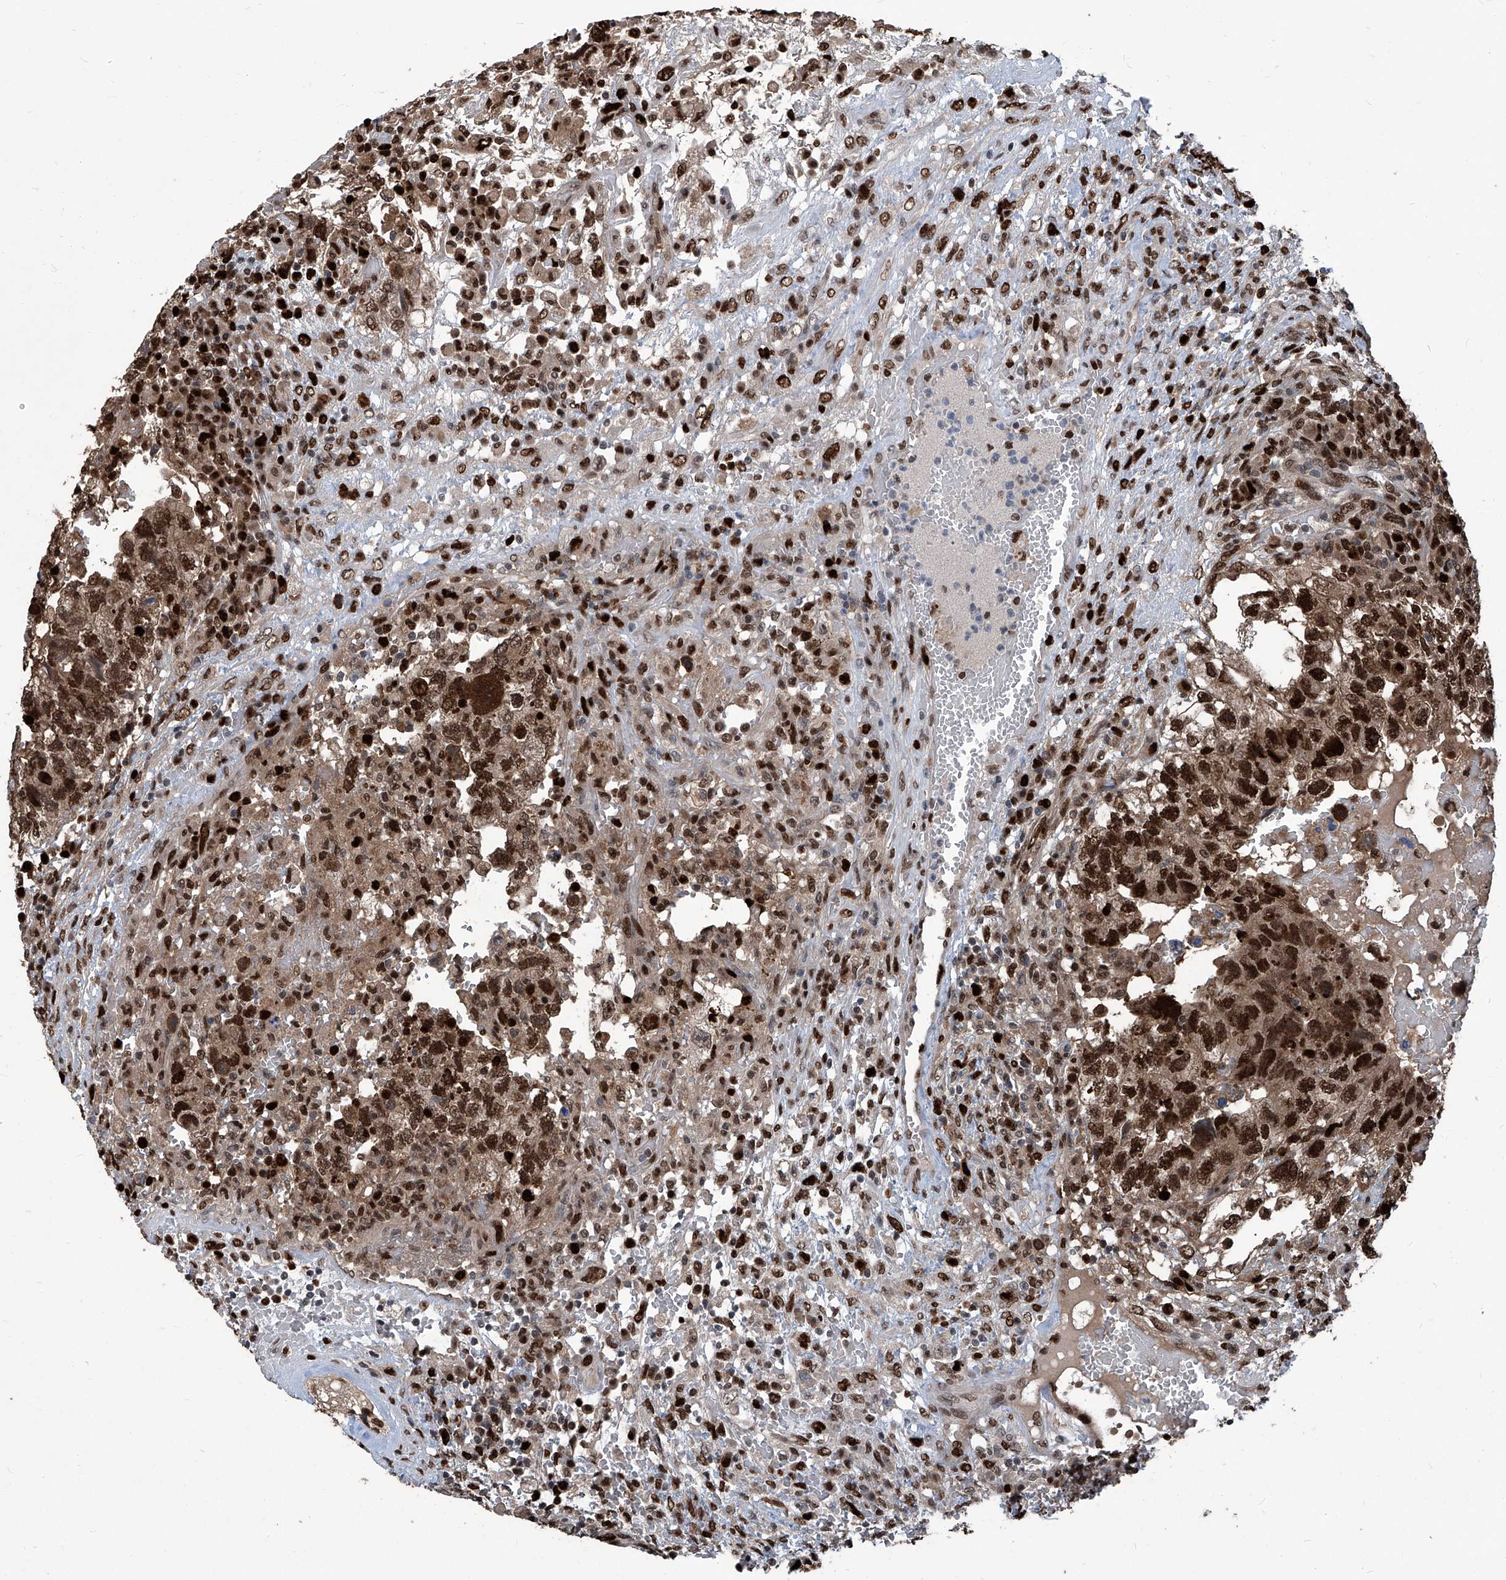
{"staining": {"intensity": "strong", "quantity": ">75%", "location": "nuclear"}, "tissue": "testis cancer", "cell_type": "Tumor cells", "image_type": "cancer", "snomed": [{"axis": "morphology", "description": "Carcinoma, Embryonal, NOS"}, {"axis": "topography", "description": "Testis"}], "caption": "Embryonal carcinoma (testis) was stained to show a protein in brown. There is high levels of strong nuclear positivity in approximately >75% of tumor cells.", "gene": "PCNA", "patient": {"sex": "male", "age": 36}}